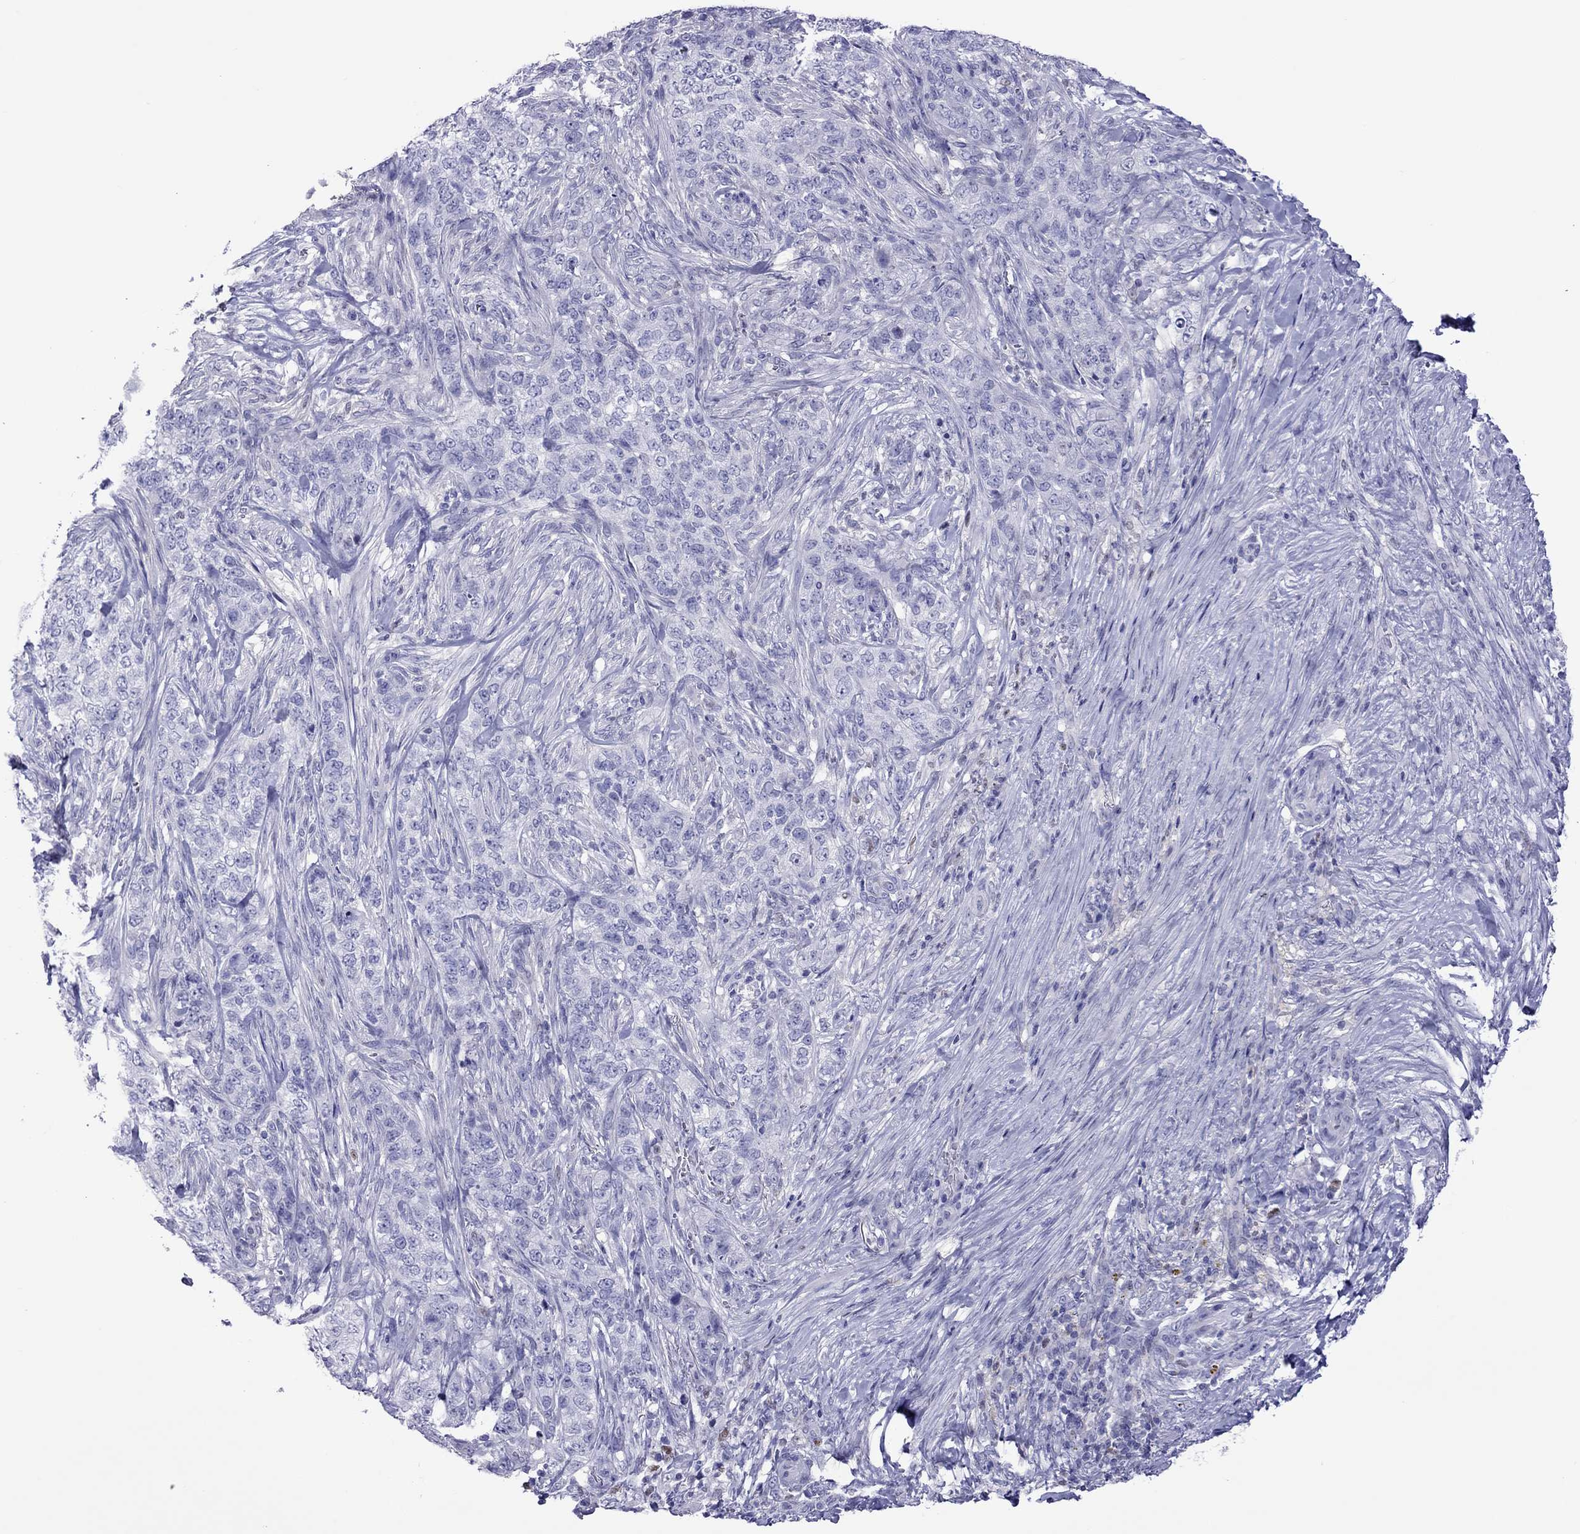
{"staining": {"intensity": "negative", "quantity": "none", "location": "none"}, "tissue": "skin cancer", "cell_type": "Tumor cells", "image_type": "cancer", "snomed": [{"axis": "morphology", "description": "Basal cell carcinoma"}, {"axis": "topography", "description": "Skin"}], "caption": "This is a photomicrograph of immunohistochemistry staining of skin cancer, which shows no staining in tumor cells.", "gene": "MPZ", "patient": {"sex": "female", "age": 69}}